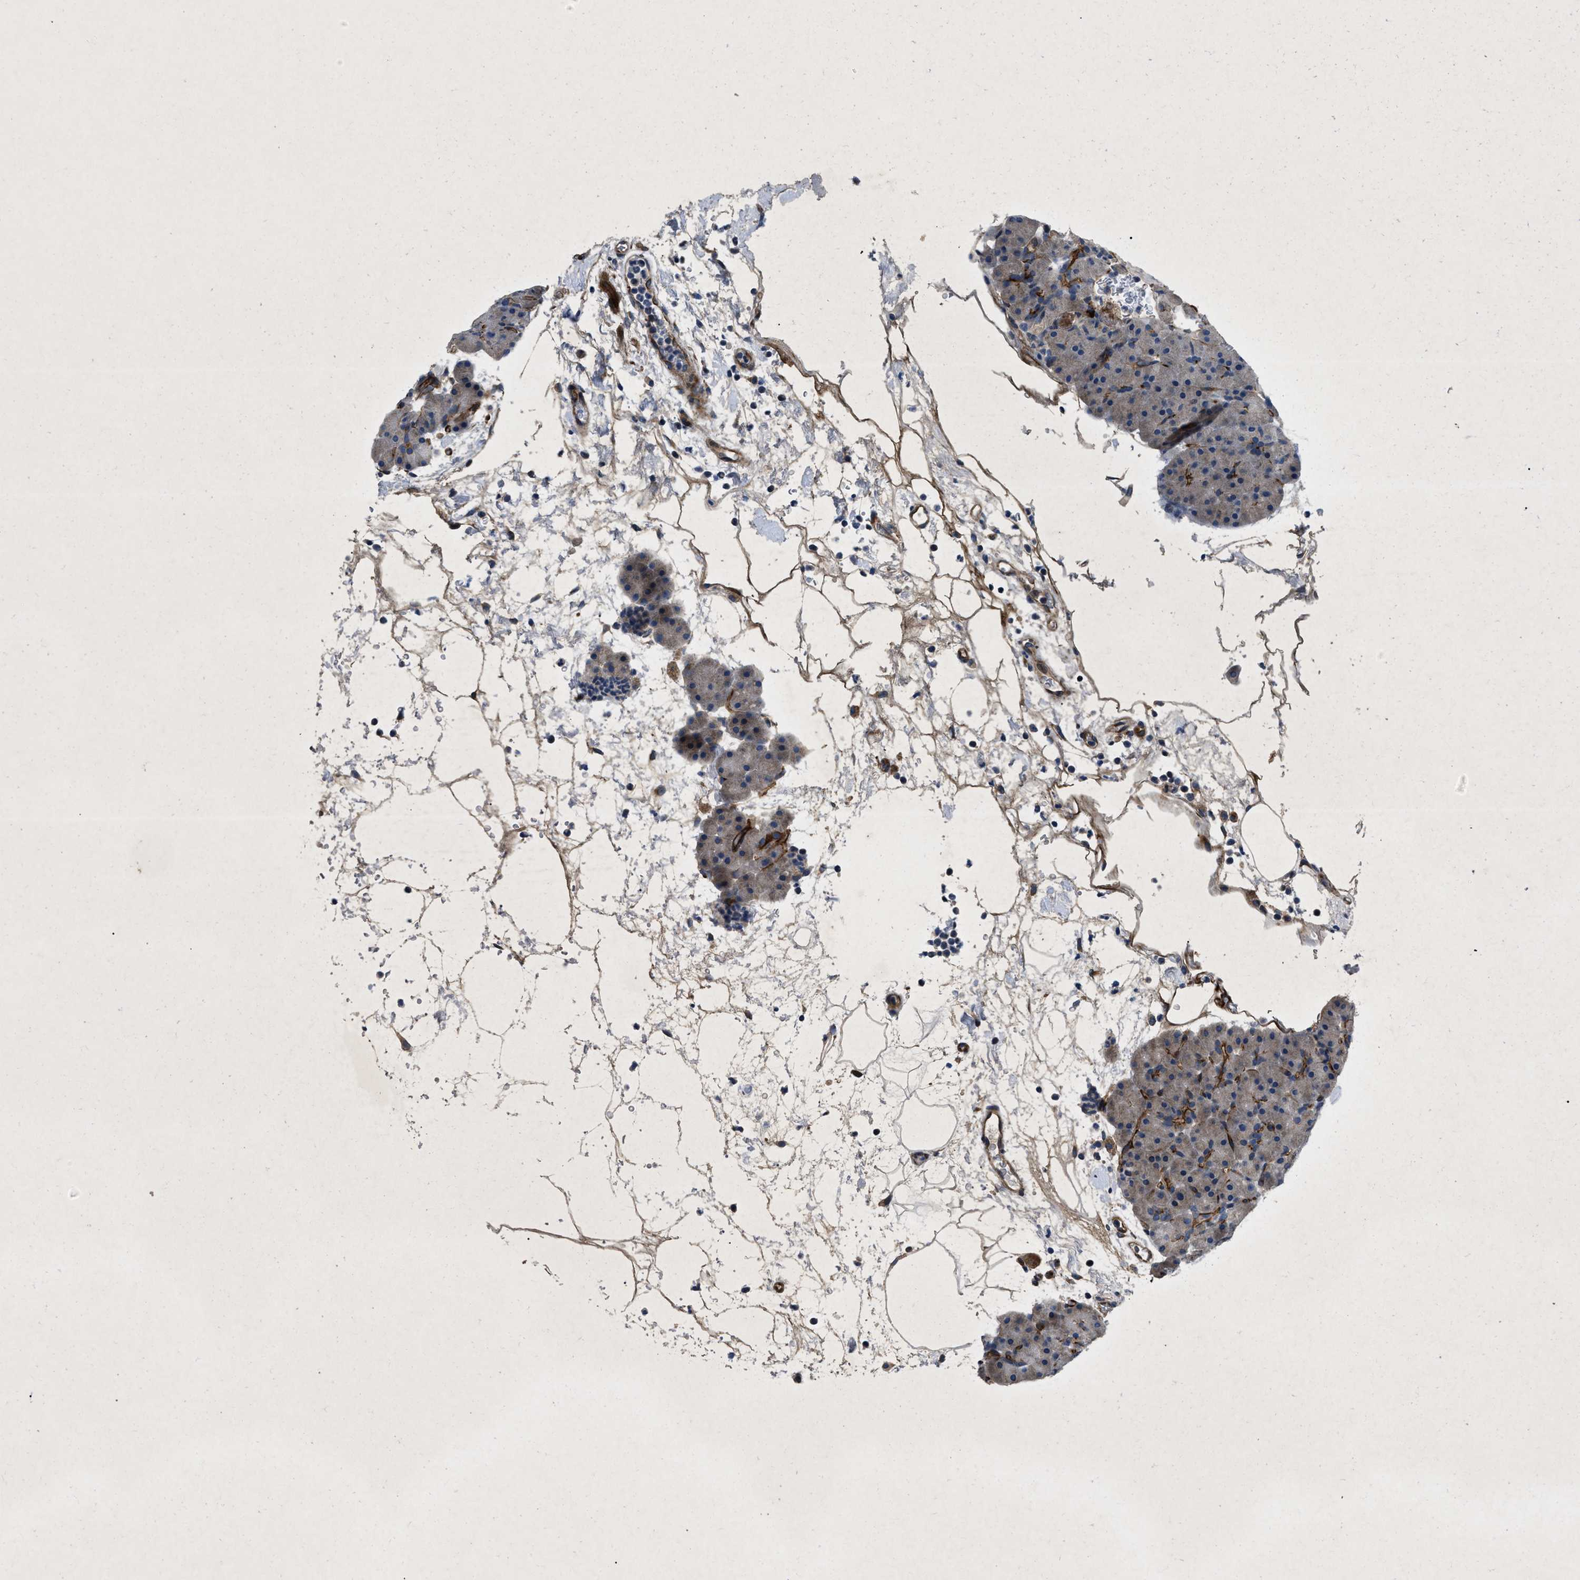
{"staining": {"intensity": "moderate", "quantity": "<25%", "location": "cytoplasmic/membranous"}, "tissue": "pancreas", "cell_type": "Exocrine glandular cells", "image_type": "normal", "snomed": [{"axis": "morphology", "description": "Normal tissue, NOS"}, {"axis": "topography", "description": "Pancreas"}], "caption": "Pancreas stained for a protein shows moderate cytoplasmic/membranous positivity in exocrine glandular cells. (Stains: DAB (3,3'-diaminobenzidine) in brown, nuclei in blue, Microscopy: brightfield microscopy at high magnification).", "gene": "HSPA12B", "patient": {"sex": "male", "age": 66}}